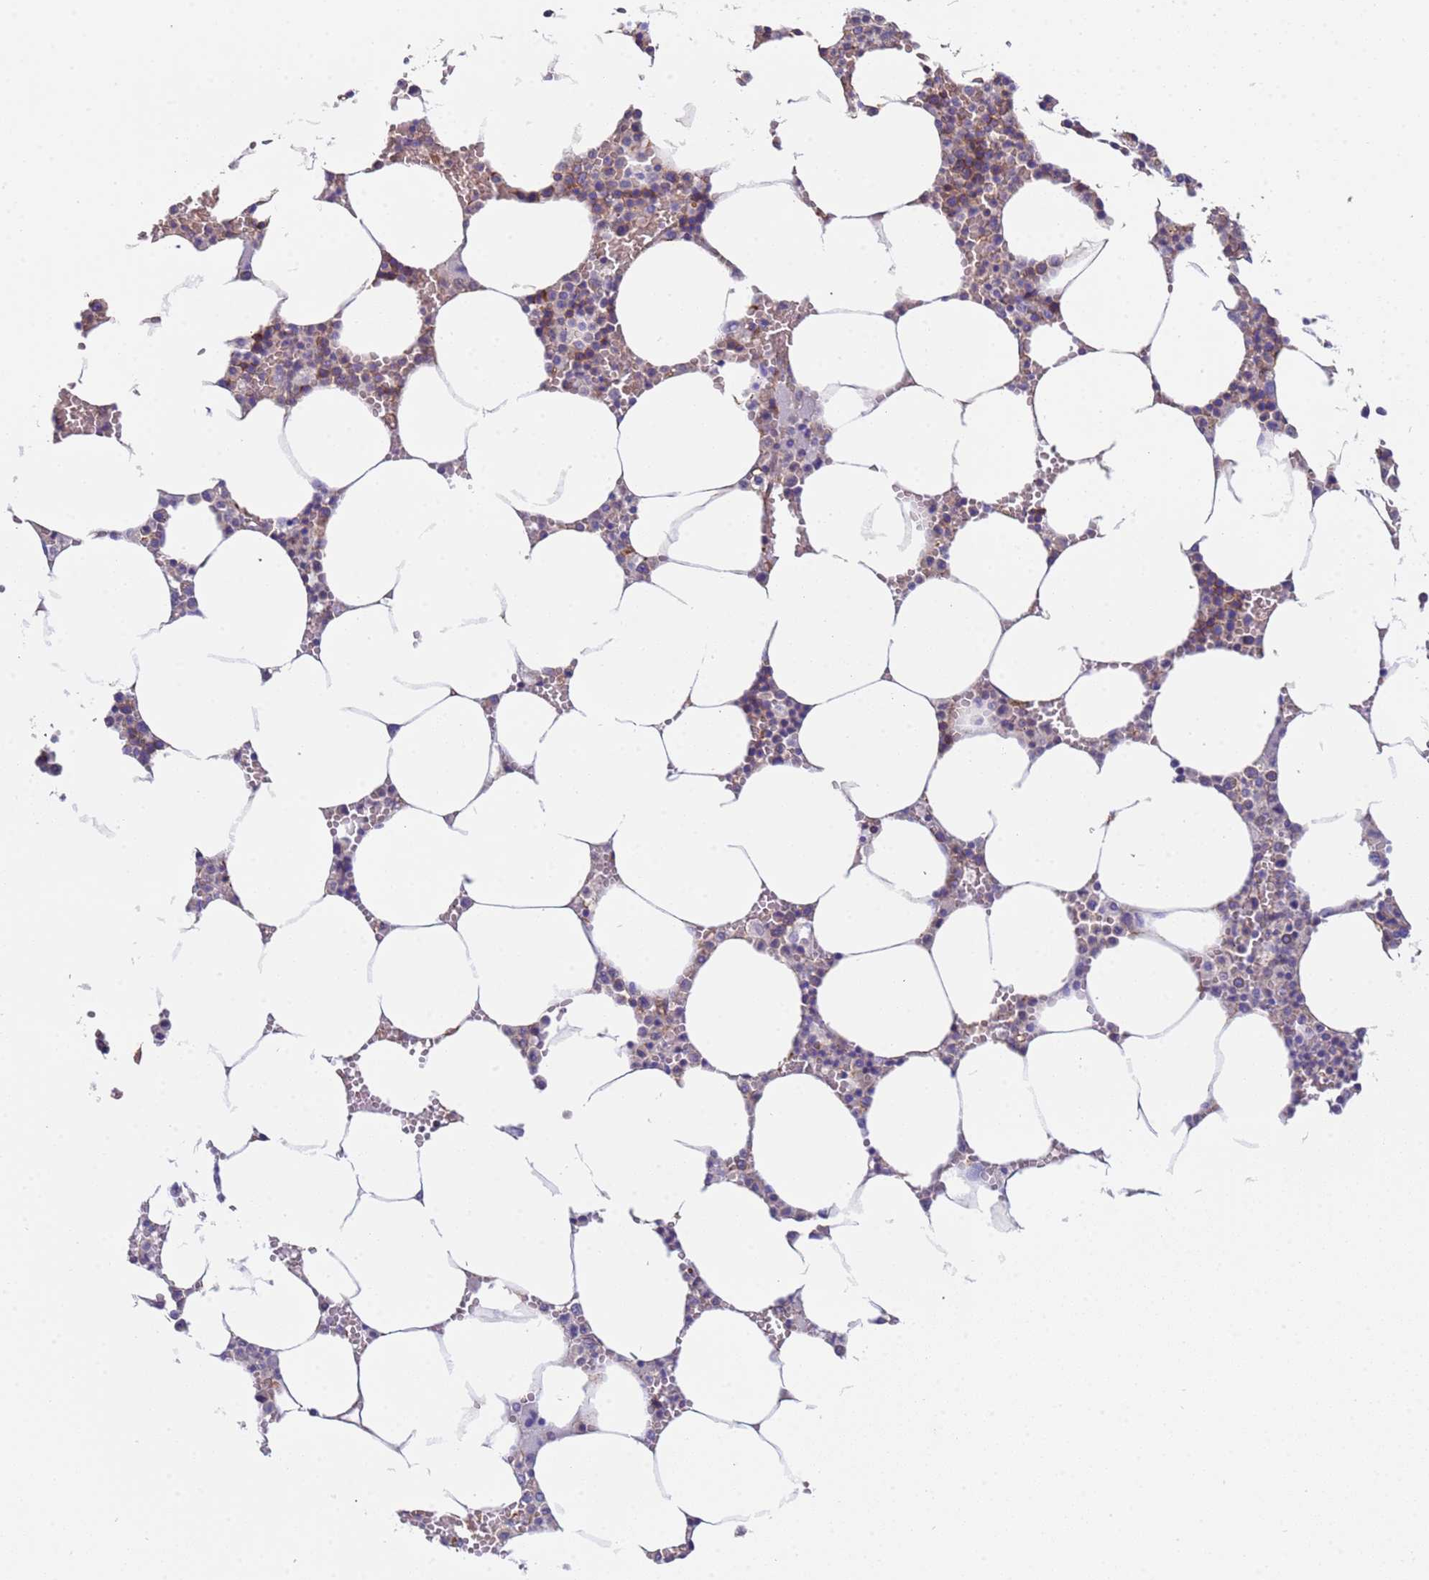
{"staining": {"intensity": "moderate", "quantity": "<25%", "location": "cytoplasmic/membranous"}, "tissue": "bone marrow", "cell_type": "Hematopoietic cells", "image_type": "normal", "snomed": [{"axis": "morphology", "description": "Normal tissue, NOS"}, {"axis": "topography", "description": "Bone marrow"}], "caption": "Protein staining of unremarkable bone marrow demonstrates moderate cytoplasmic/membranous expression in about <25% of hematopoietic cells.", "gene": "ZNF248", "patient": {"sex": "male", "age": 70}}